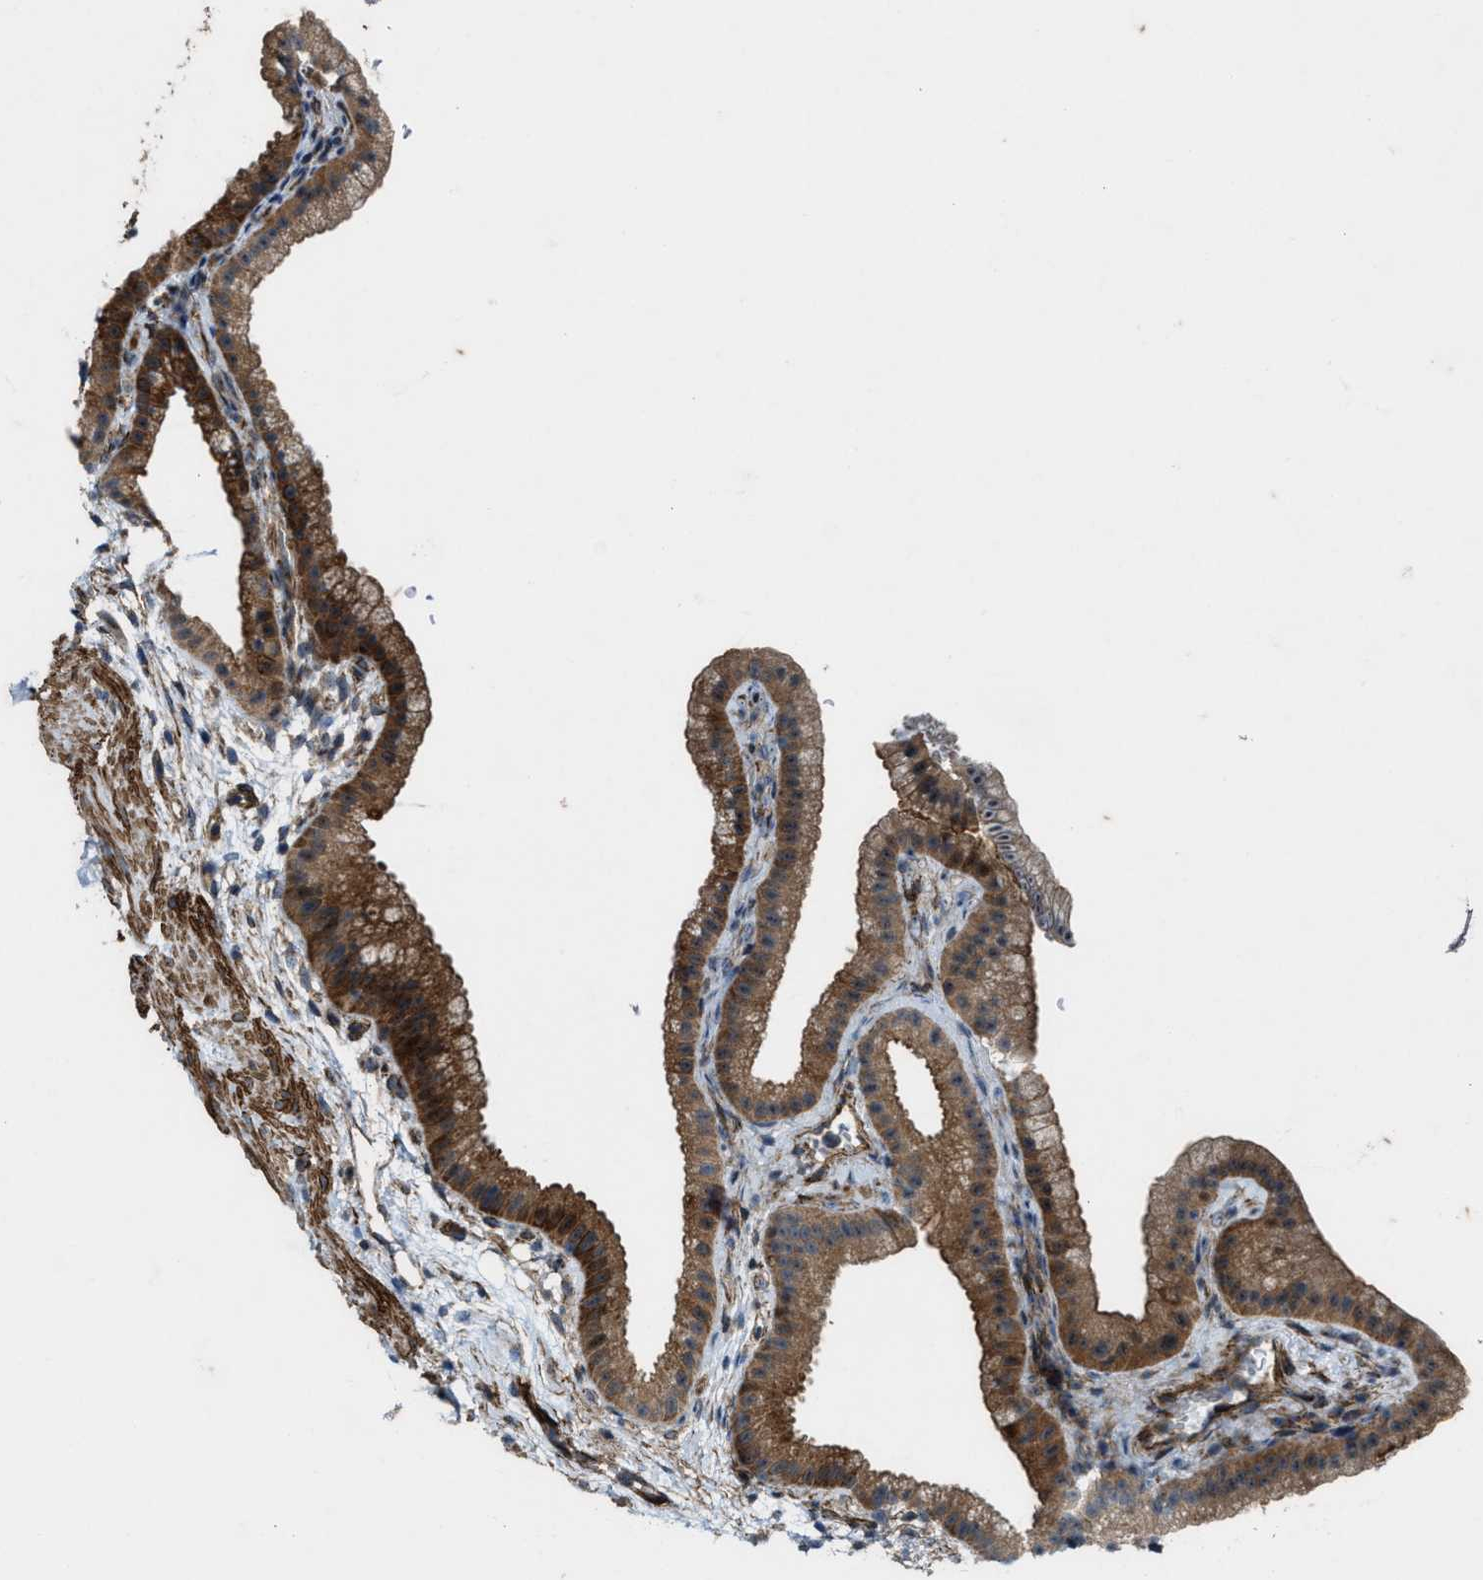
{"staining": {"intensity": "strong", "quantity": ">75%", "location": "cytoplasmic/membranous"}, "tissue": "gallbladder", "cell_type": "Glandular cells", "image_type": "normal", "snomed": [{"axis": "morphology", "description": "Normal tissue, NOS"}, {"axis": "topography", "description": "Gallbladder"}], "caption": "IHC (DAB (3,3'-diaminobenzidine)) staining of normal human gallbladder exhibits strong cytoplasmic/membranous protein expression in approximately >75% of glandular cells.", "gene": "LRRC72", "patient": {"sex": "female", "age": 64}}